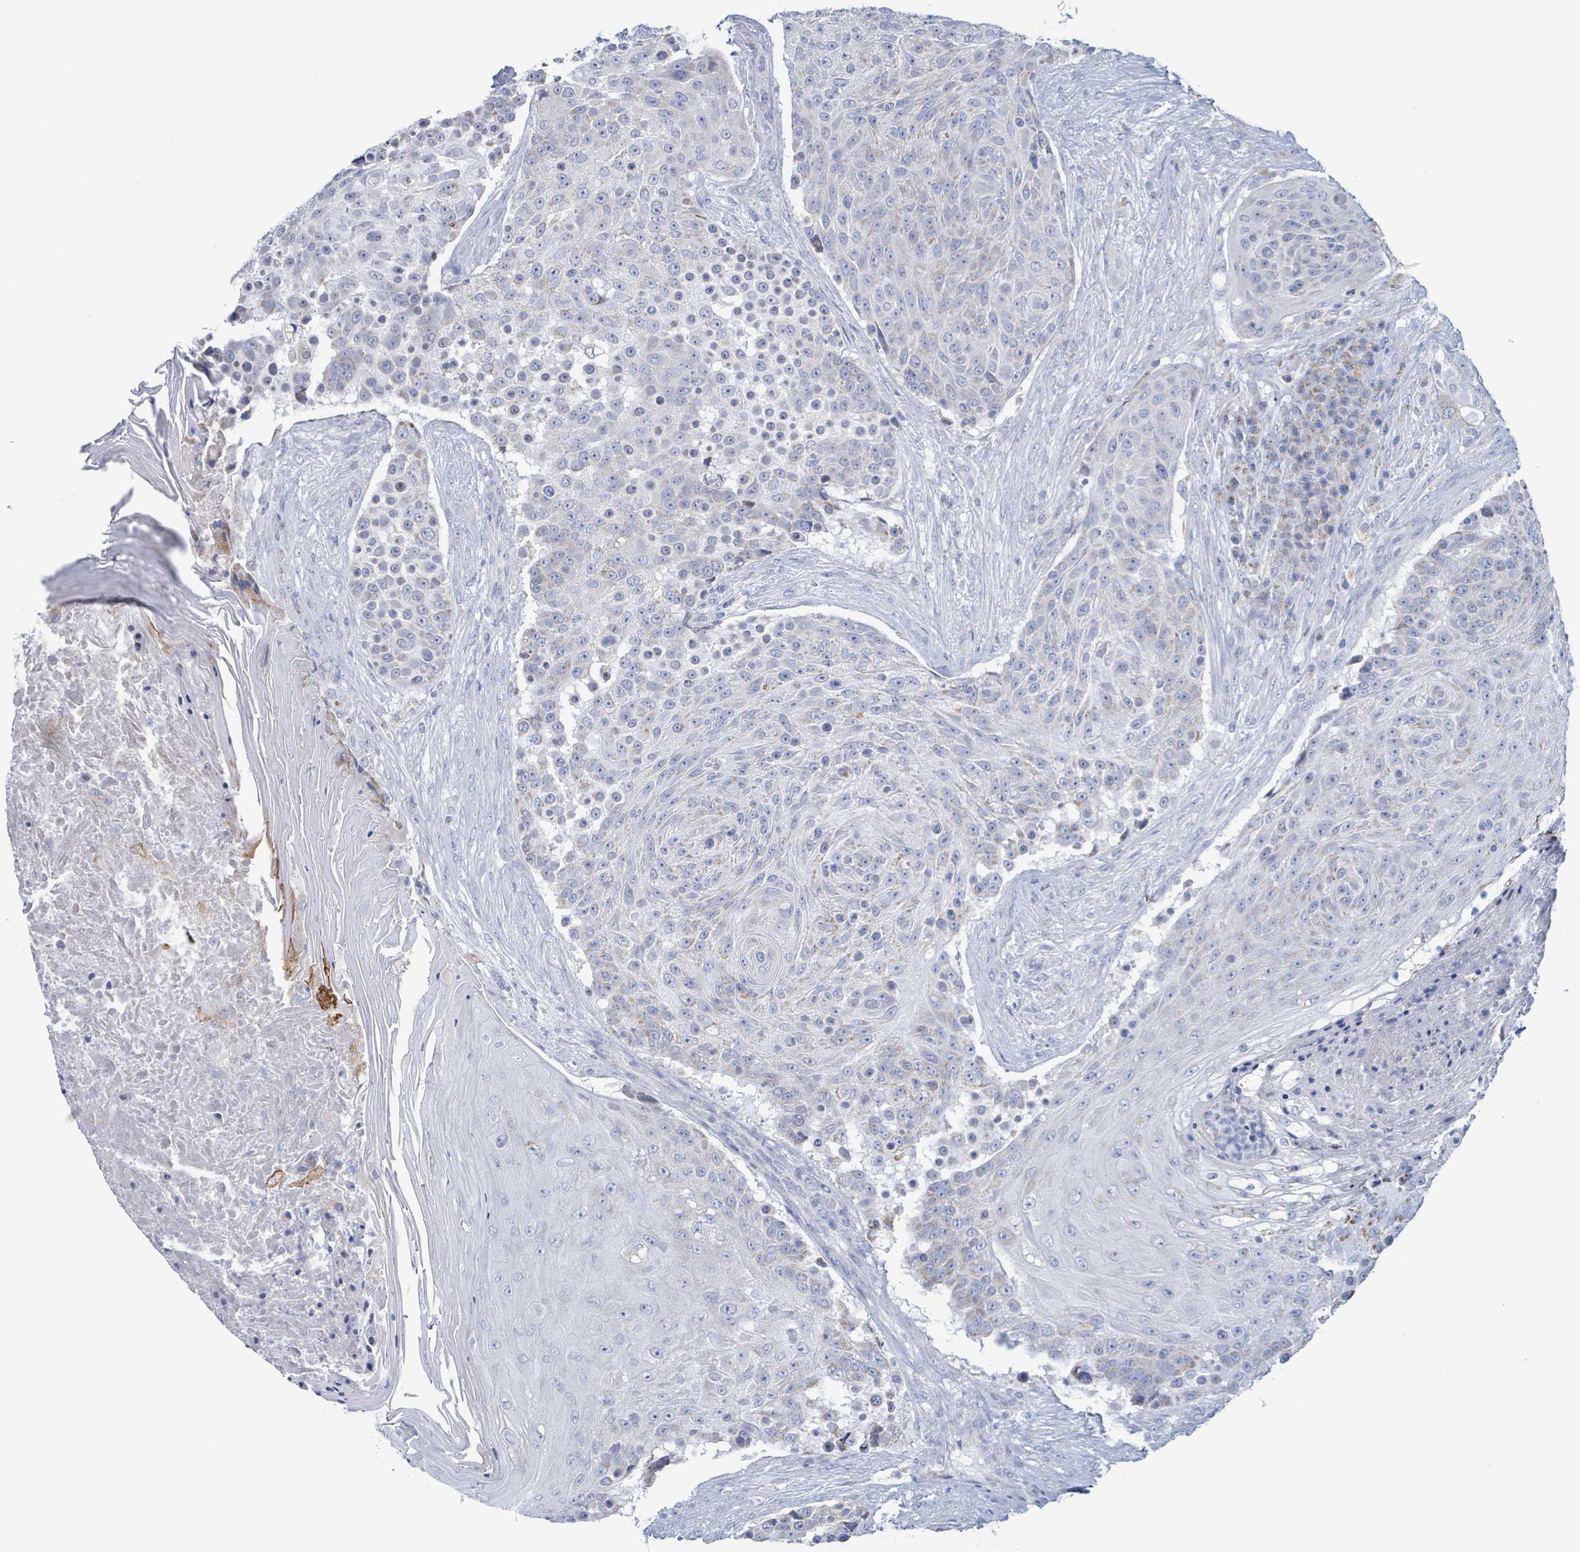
{"staining": {"intensity": "negative", "quantity": "none", "location": "none"}, "tissue": "urothelial cancer", "cell_type": "Tumor cells", "image_type": "cancer", "snomed": [{"axis": "morphology", "description": "Urothelial carcinoma, High grade"}, {"axis": "topography", "description": "Urinary bladder"}], "caption": "Immunohistochemistry micrograph of neoplastic tissue: urothelial cancer stained with DAB (3,3'-diaminobenzidine) shows no significant protein expression in tumor cells.", "gene": "AKR1C4", "patient": {"sex": "female", "age": 63}}